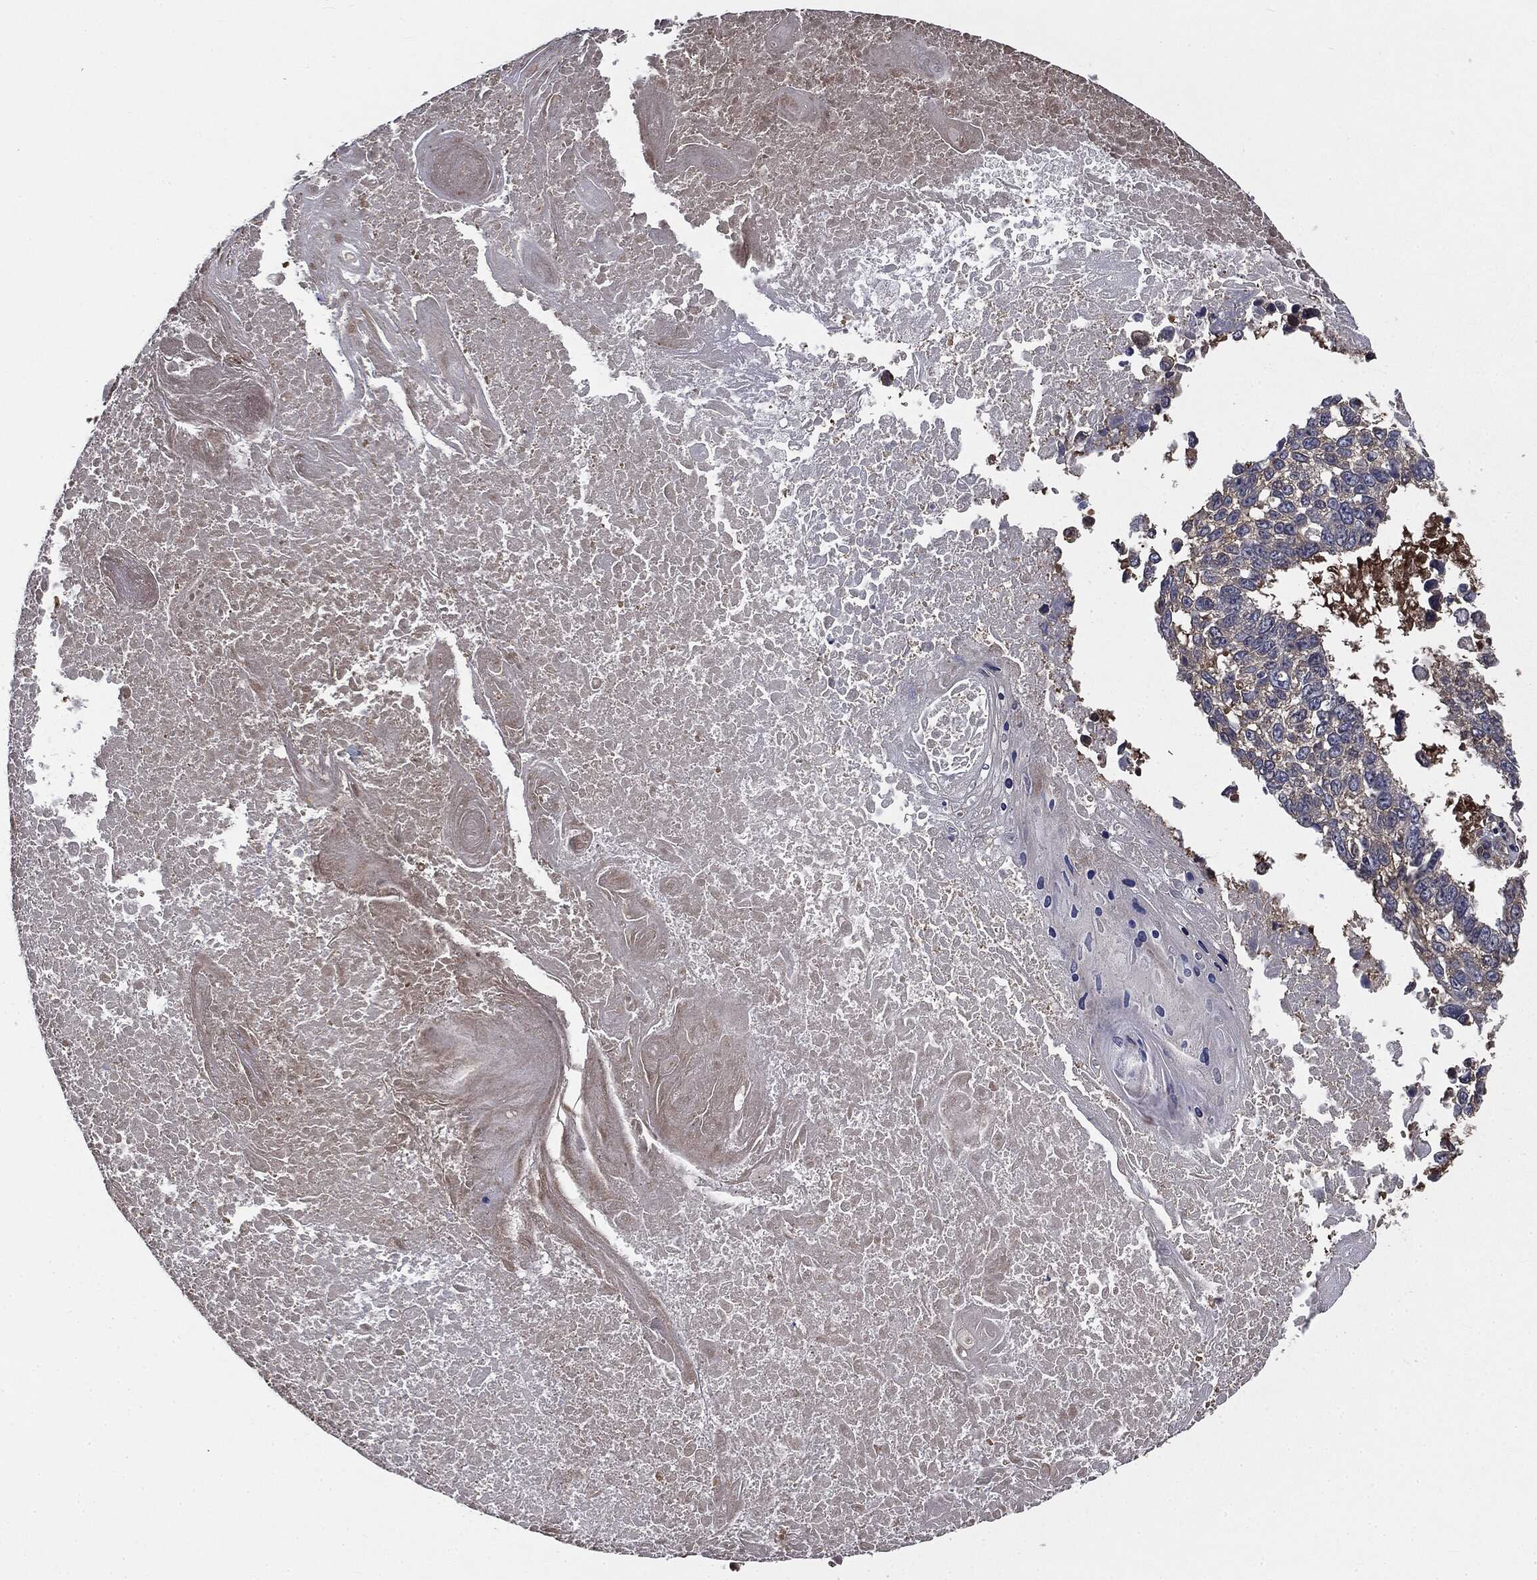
{"staining": {"intensity": "negative", "quantity": "none", "location": "none"}, "tissue": "lung cancer", "cell_type": "Tumor cells", "image_type": "cancer", "snomed": [{"axis": "morphology", "description": "Squamous cell carcinoma, NOS"}, {"axis": "topography", "description": "Lung"}], "caption": "Tumor cells show no significant protein expression in lung cancer. (Stains: DAB immunohistochemistry (IHC) with hematoxylin counter stain, Microscopy: brightfield microscopy at high magnification).", "gene": "GNB5", "patient": {"sex": "male", "age": 82}}